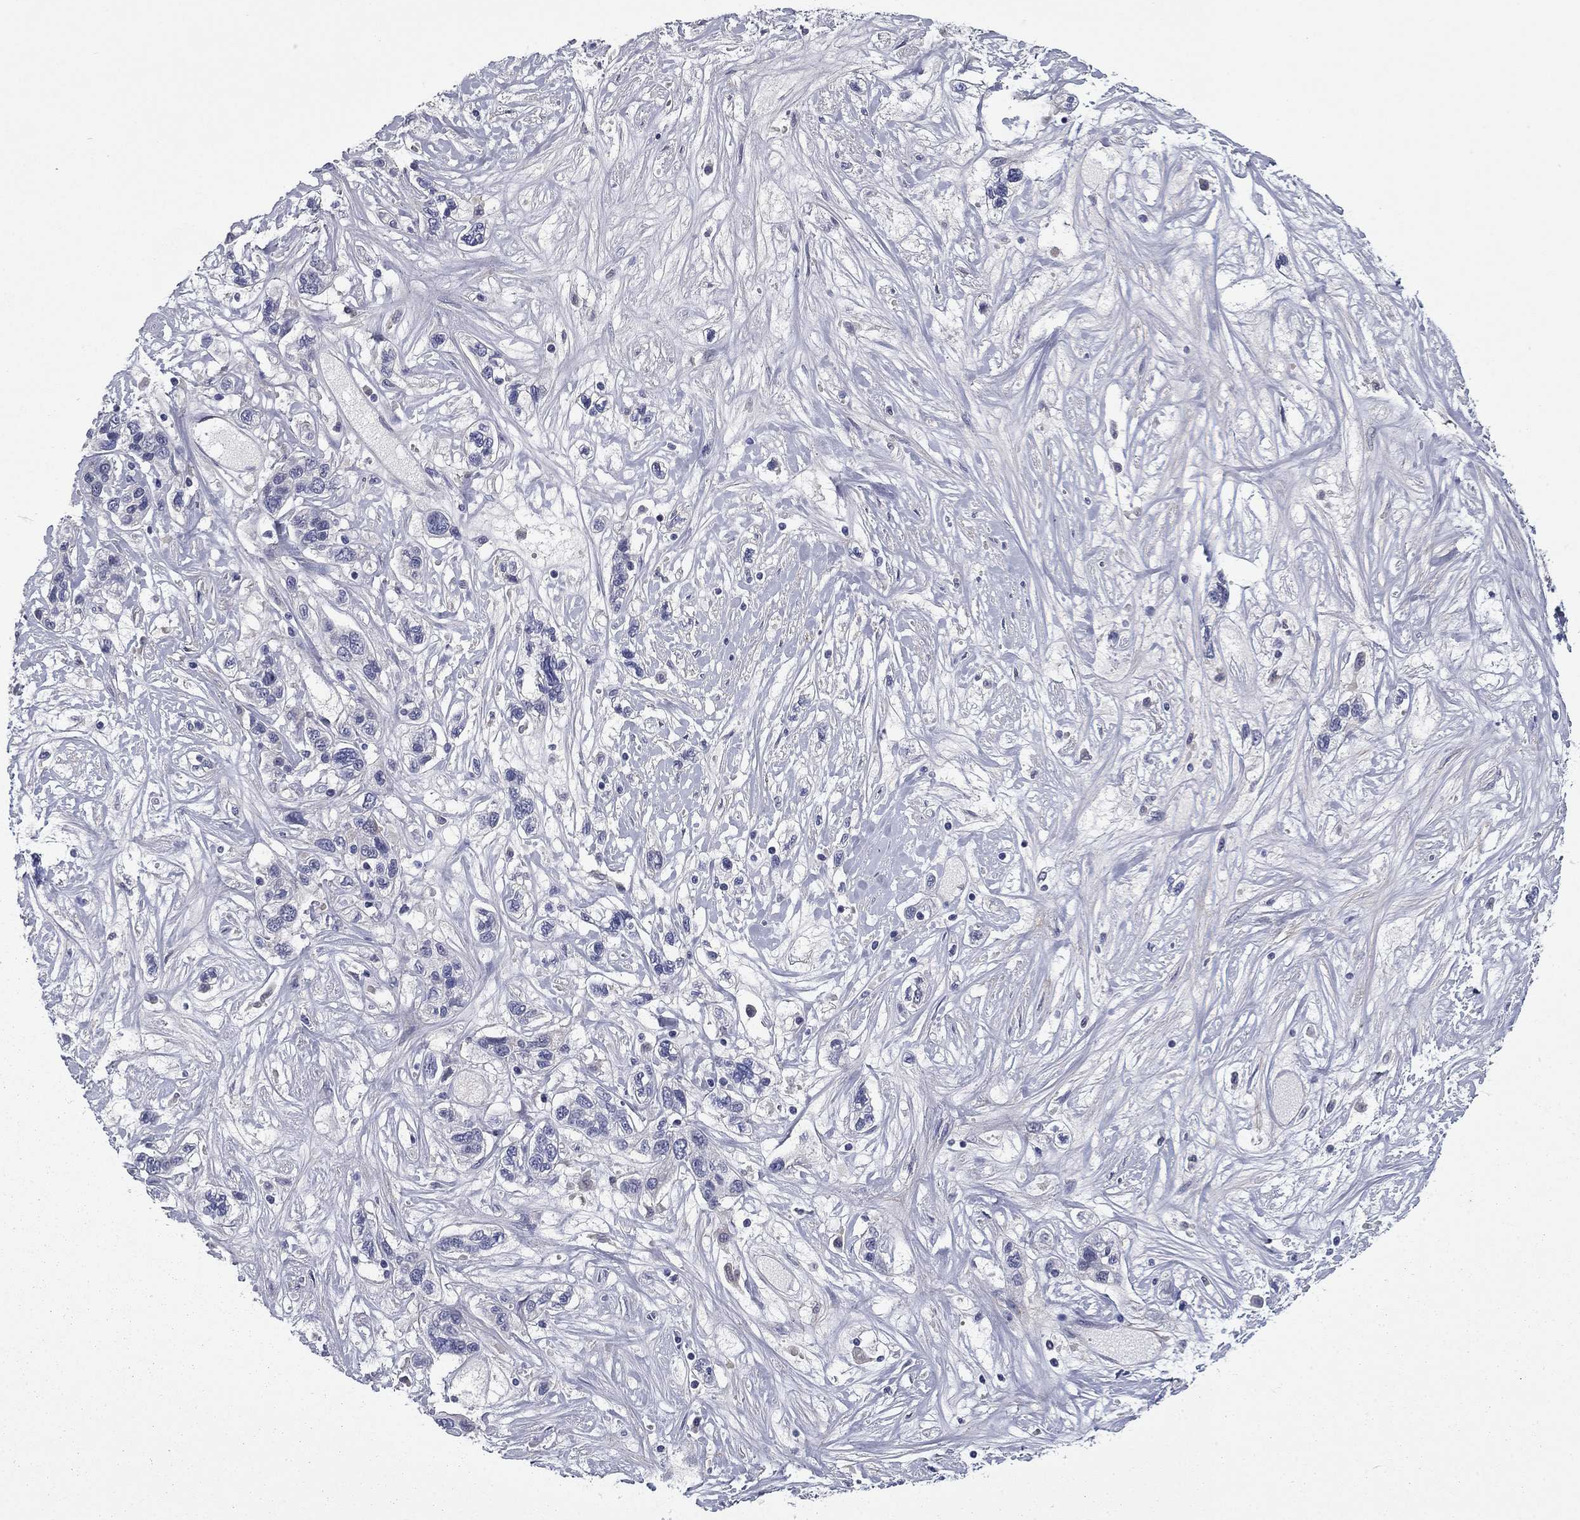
{"staining": {"intensity": "negative", "quantity": "none", "location": "none"}, "tissue": "liver cancer", "cell_type": "Tumor cells", "image_type": "cancer", "snomed": [{"axis": "morphology", "description": "Adenocarcinoma, NOS"}, {"axis": "morphology", "description": "Cholangiocarcinoma"}, {"axis": "topography", "description": "Liver"}], "caption": "DAB (3,3'-diaminobenzidine) immunohistochemical staining of liver cancer displays no significant expression in tumor cells. (Brightfield microscopy of DAB immunohistochemistry at high magnification).", "gene": "REXO5", "patient": {"sex": "male", "age": 64}}